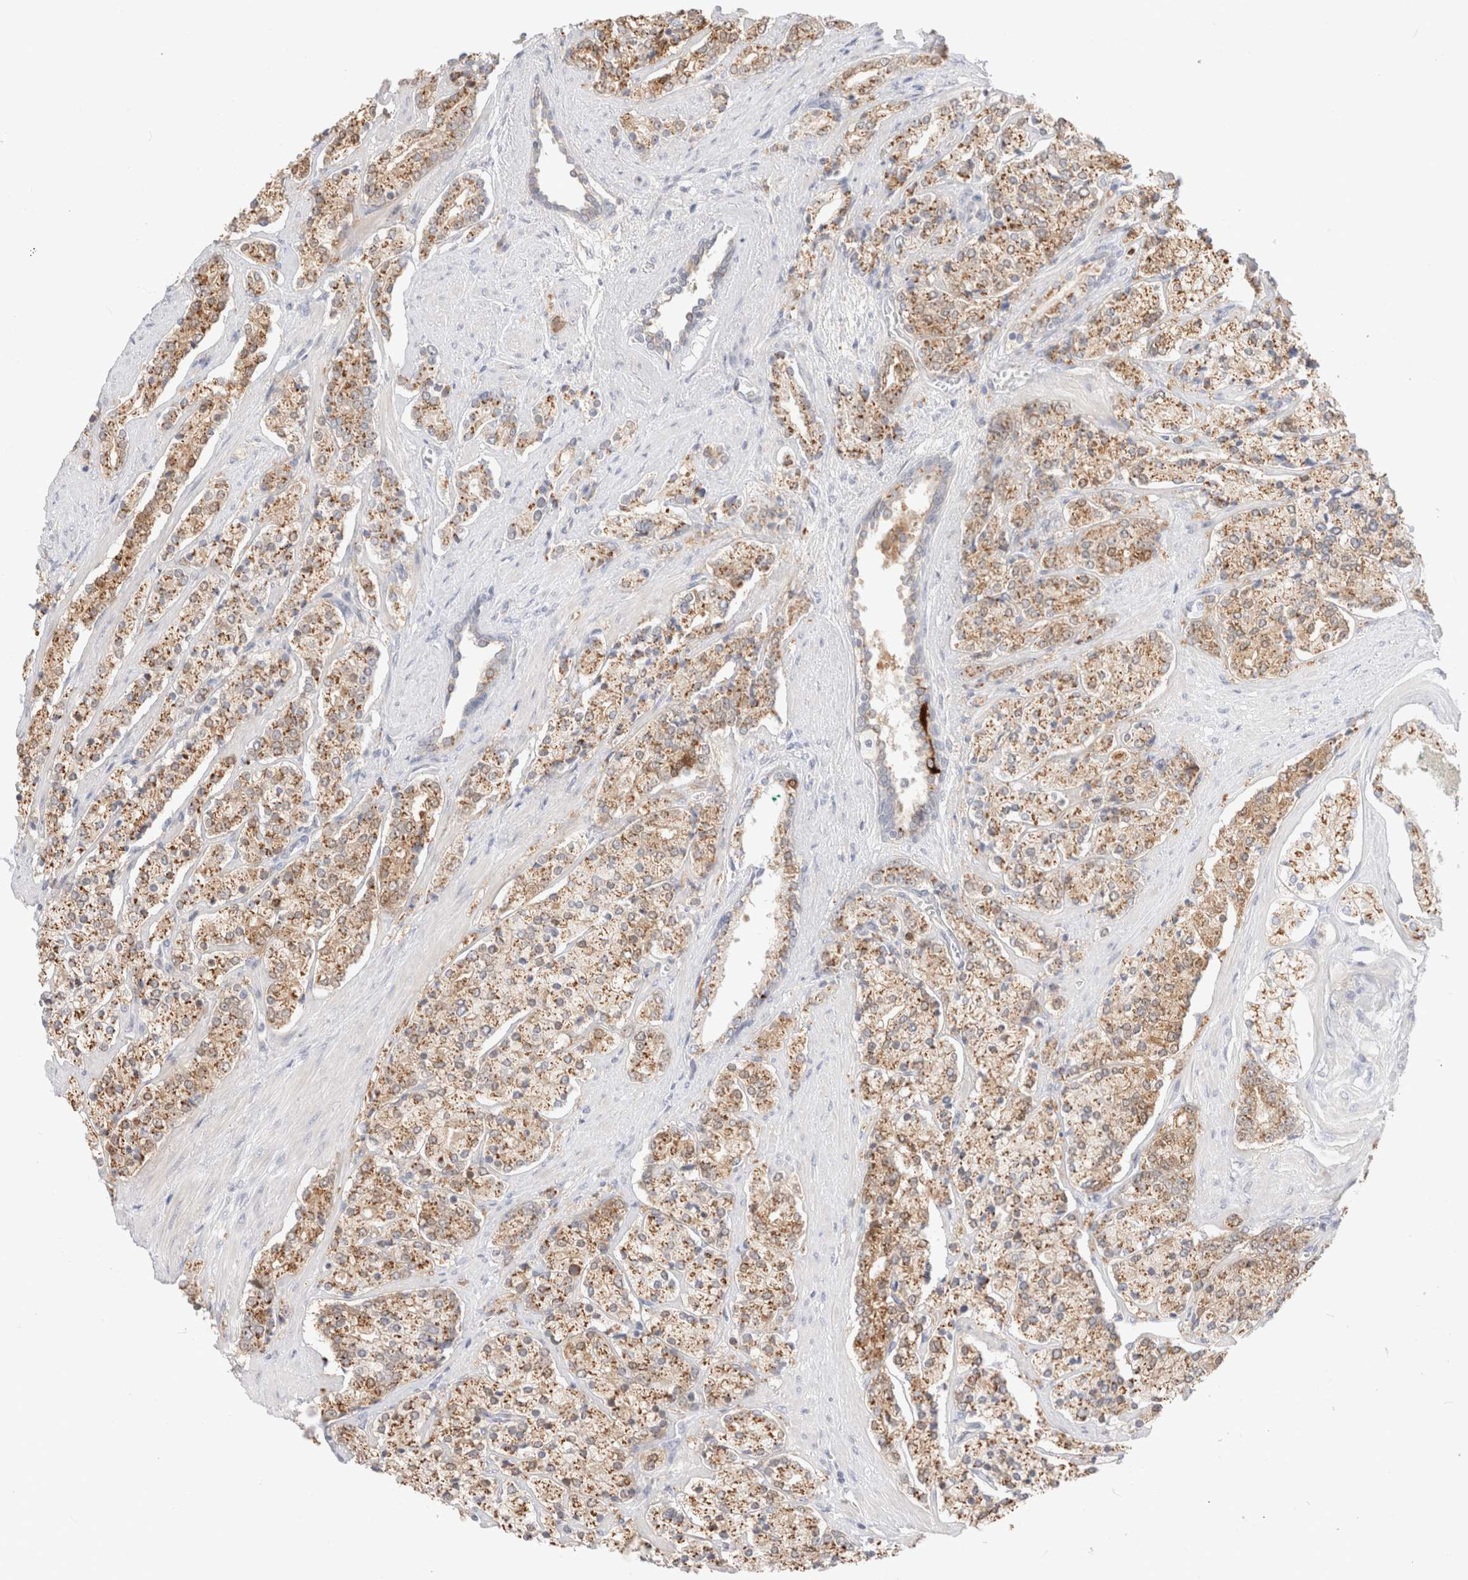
{"staining": {"intensity": "moderate", "quantity": ">75%", "location": "cytoplasmic/membranous"}, "tissue": "prostate cancer", "cell_type": "Tumor cells", "image_type": "cancer", "snomed": [{"axis": "morphology", "description": "Adenocarcinoma, High grade"}, {"axis": "topography", "description": "Prostate"}], "caption": "DAB (3,3'-diaminobenzidine) immunohistochemical staining of prostate adenocarcinoma (high-grade) reveals moderate cytoplasmic/membranous protein positivity in about >75% of tumor cells.", "gene": "EFCAB13", "patient": {"sex": "male", "age": 71}}